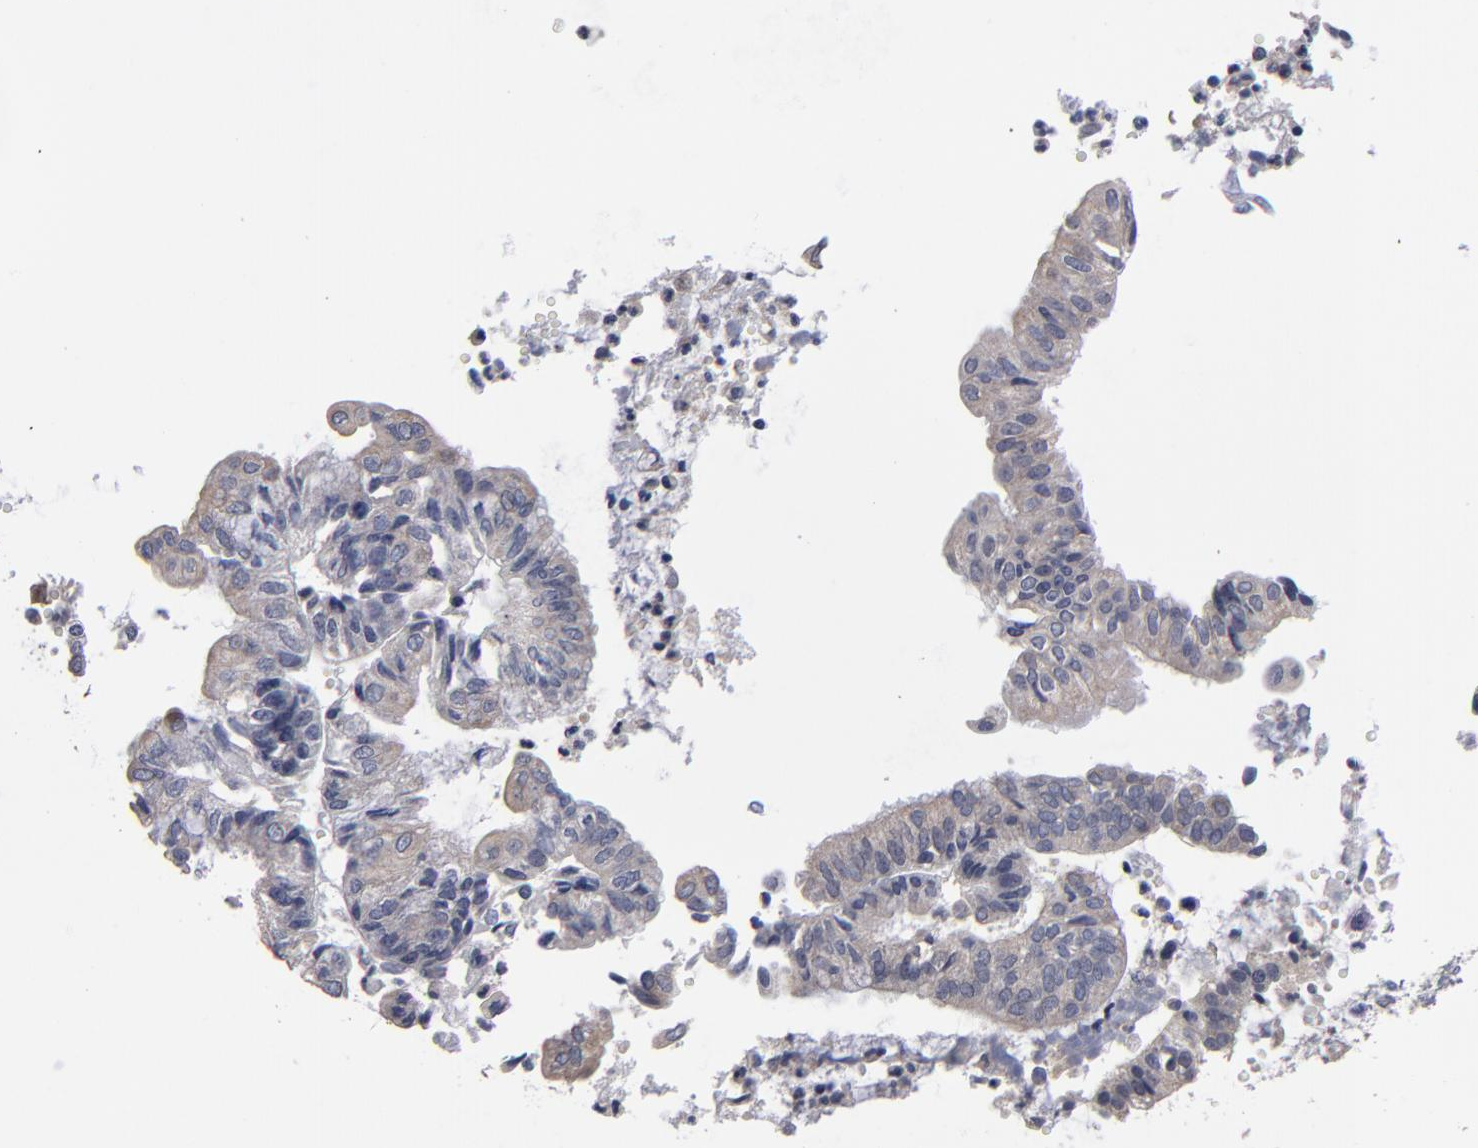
{"staining": {"intensity": "weak", "quantity": "25%-75%", "location": "cytoplasmic/membranous"}, "tissue": "endometrial cancer", "cell_type": "Tumor cells", "image_type": "cancer", "snomed": [{"axis": "morphology", "description": "Adenocarcinoma, NOS"}, {"axis": "topography", "description": "Endometrium"}], "caption": "Immunohistochemistry of endometrial adenocarcinoma displays low levels of weak cytoplasmic/membranous staining in approximately 25%-75% of tumor cells.", "gene": "ZNF175", "patient": {"sex": "female", "age": 59}}